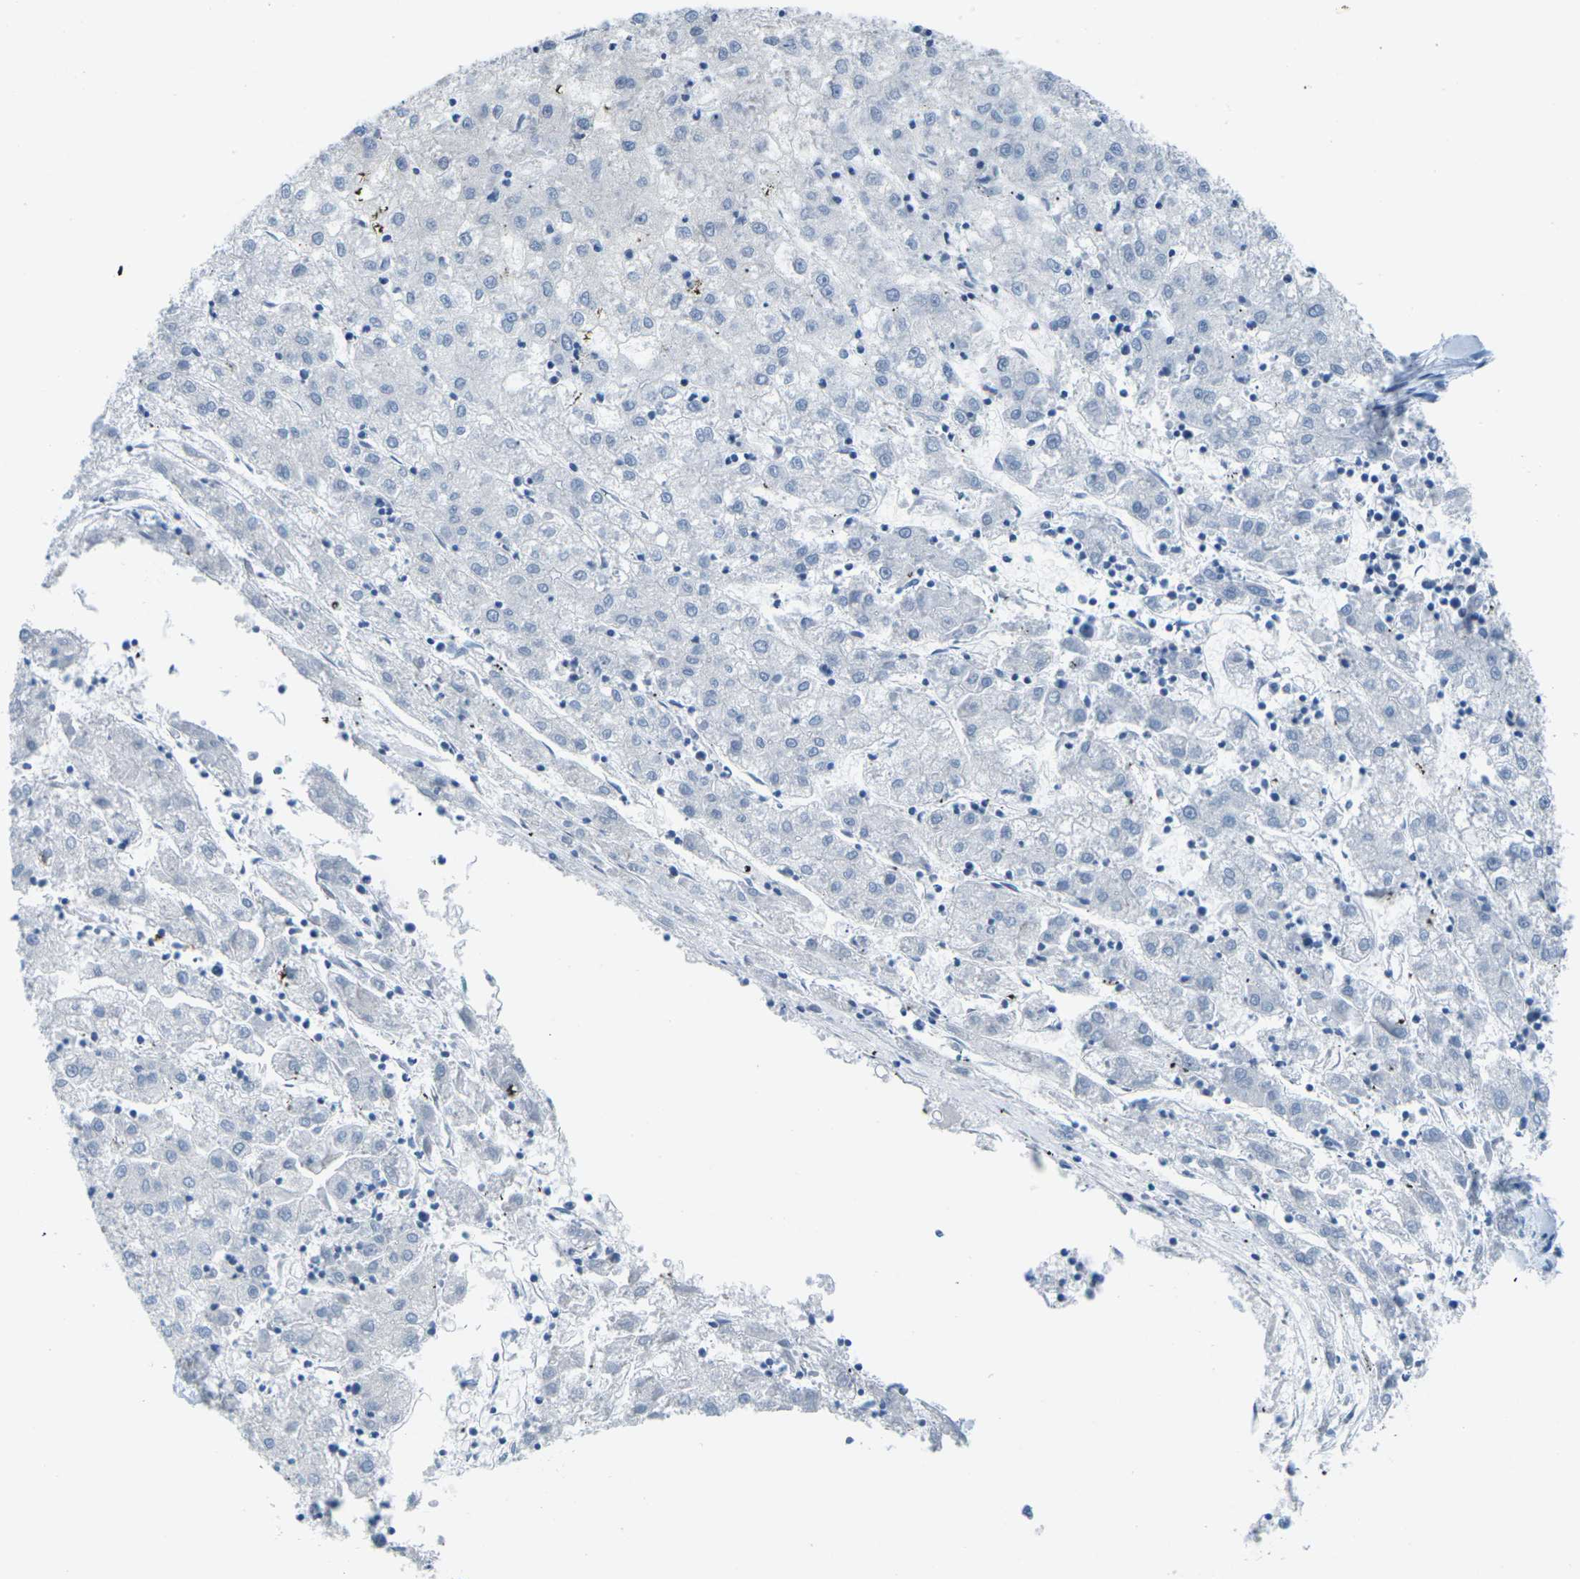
{"staining": {"intensity": "negative", "quantity": "none", "location": "none"}, "tissue": "liver cancer", "cell_type": "Tumor cells", "image_type": "cancer", "snomed": [{"axis": "morphology", "description": "Carcinoma, Hepatocellular, NOS"}, {"axis": "topography", "description": "Liver"}], "caption": "Tumor cells are negative for protein expression in human liver cancer.", "gene": "SLC12A1", "patient": {"sex": "male", "age": 72}}